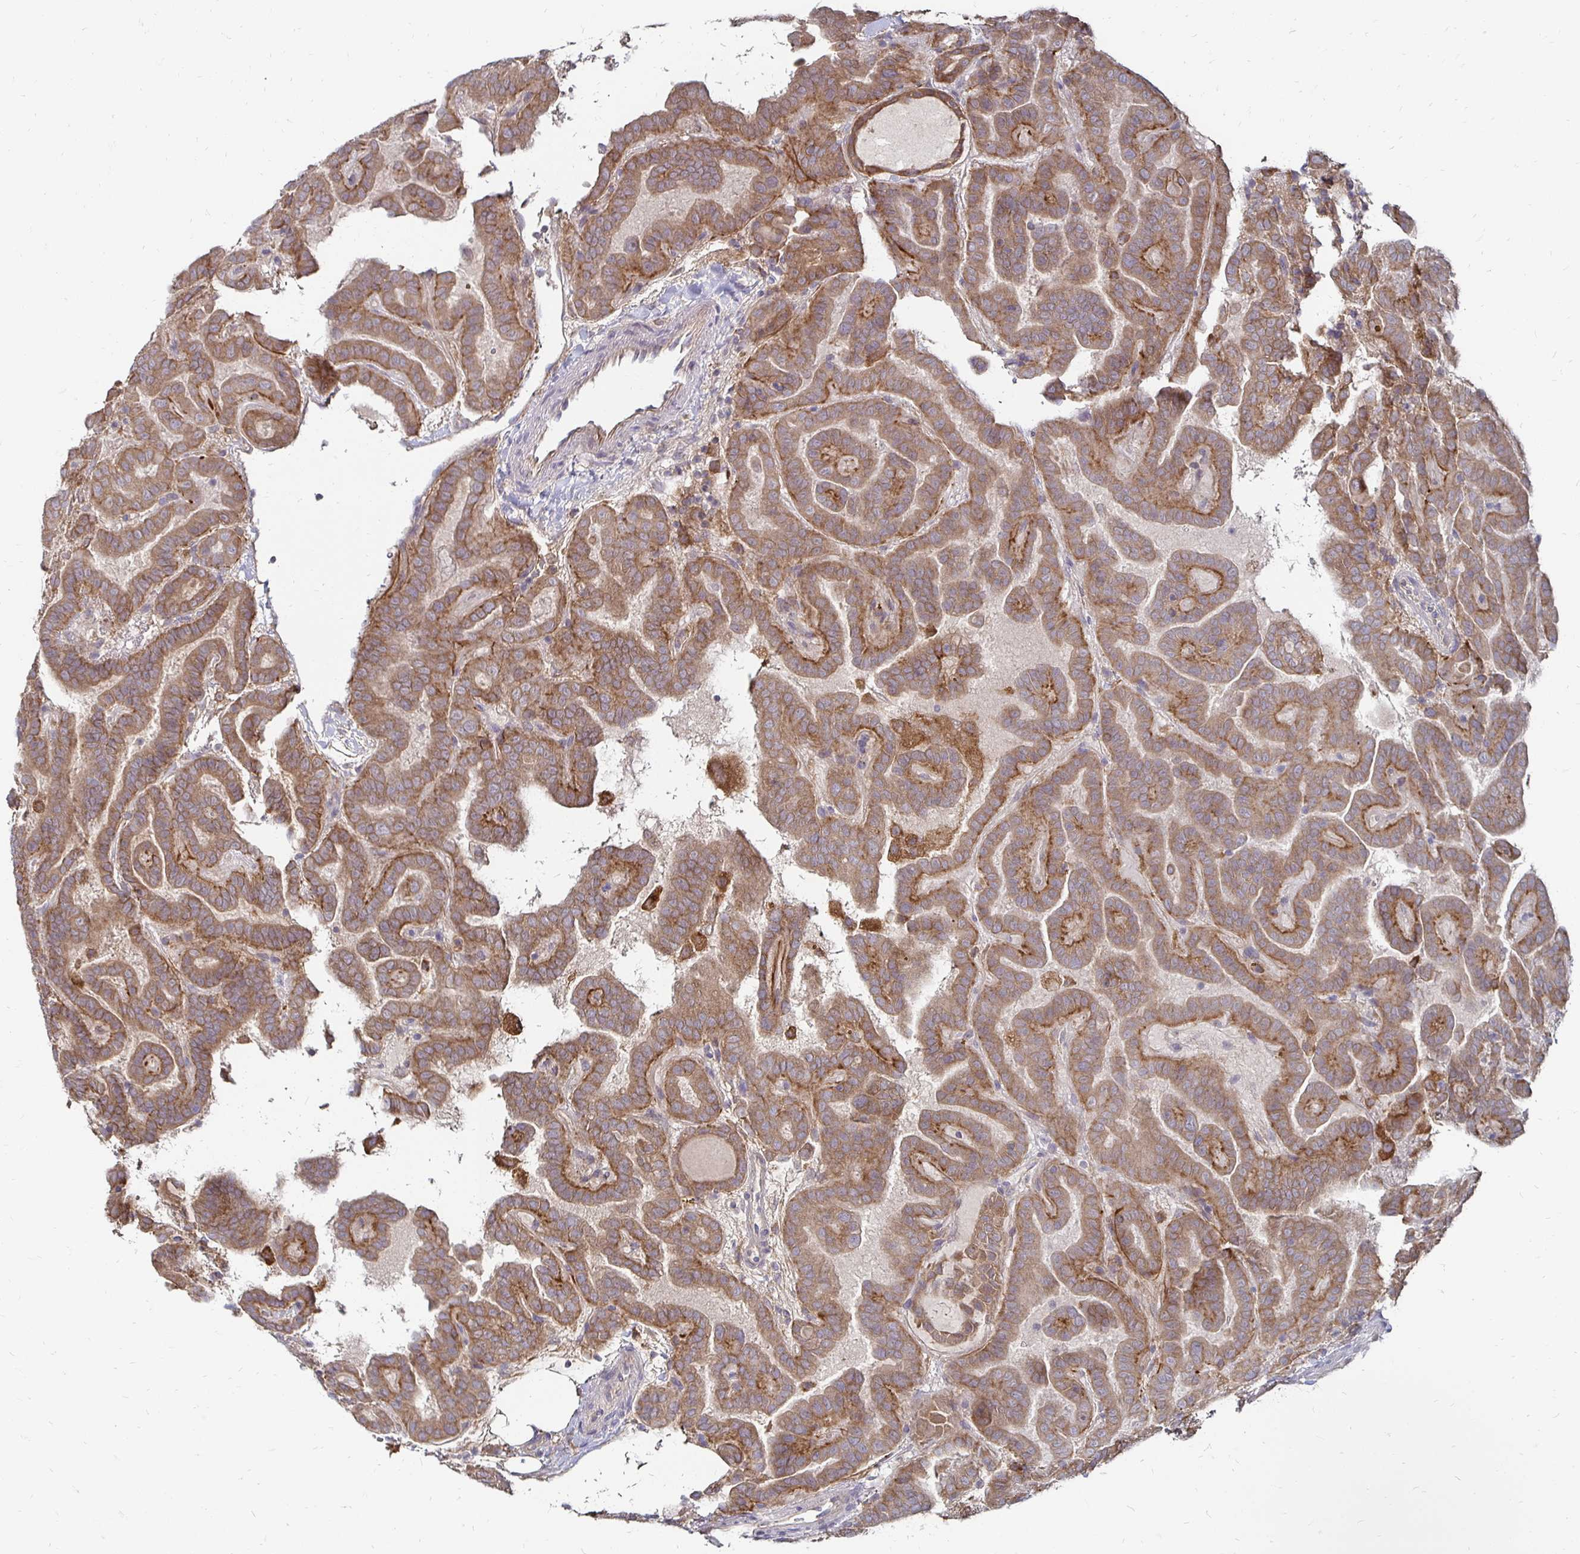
{"staining": {"intensity": "moderate", "quantity": ">75%", "location": "cytoplasmic/membranous"}, "tissue": "thyroid cancer", "cell_type": "Tumor cells", "image_type": "cancer", "snomed": [{"axis": "morphology", "description": "Papillary adenocarcinoma, NOS"}, {"axis": "topography", "description": "Thyroid gland"}], "caption": "Thyroid cancer (papillary adenocarcinoma) stained for a protein displays moderate cytoplasmic/membranous positivity in tumor cells. The staining was performed using DAB, with brown indicating positive protein expression. Nuclei are stained blue with hematoxylin.", "gene": "NCSTN", "patient": {"sex": "female", "age": 46}}